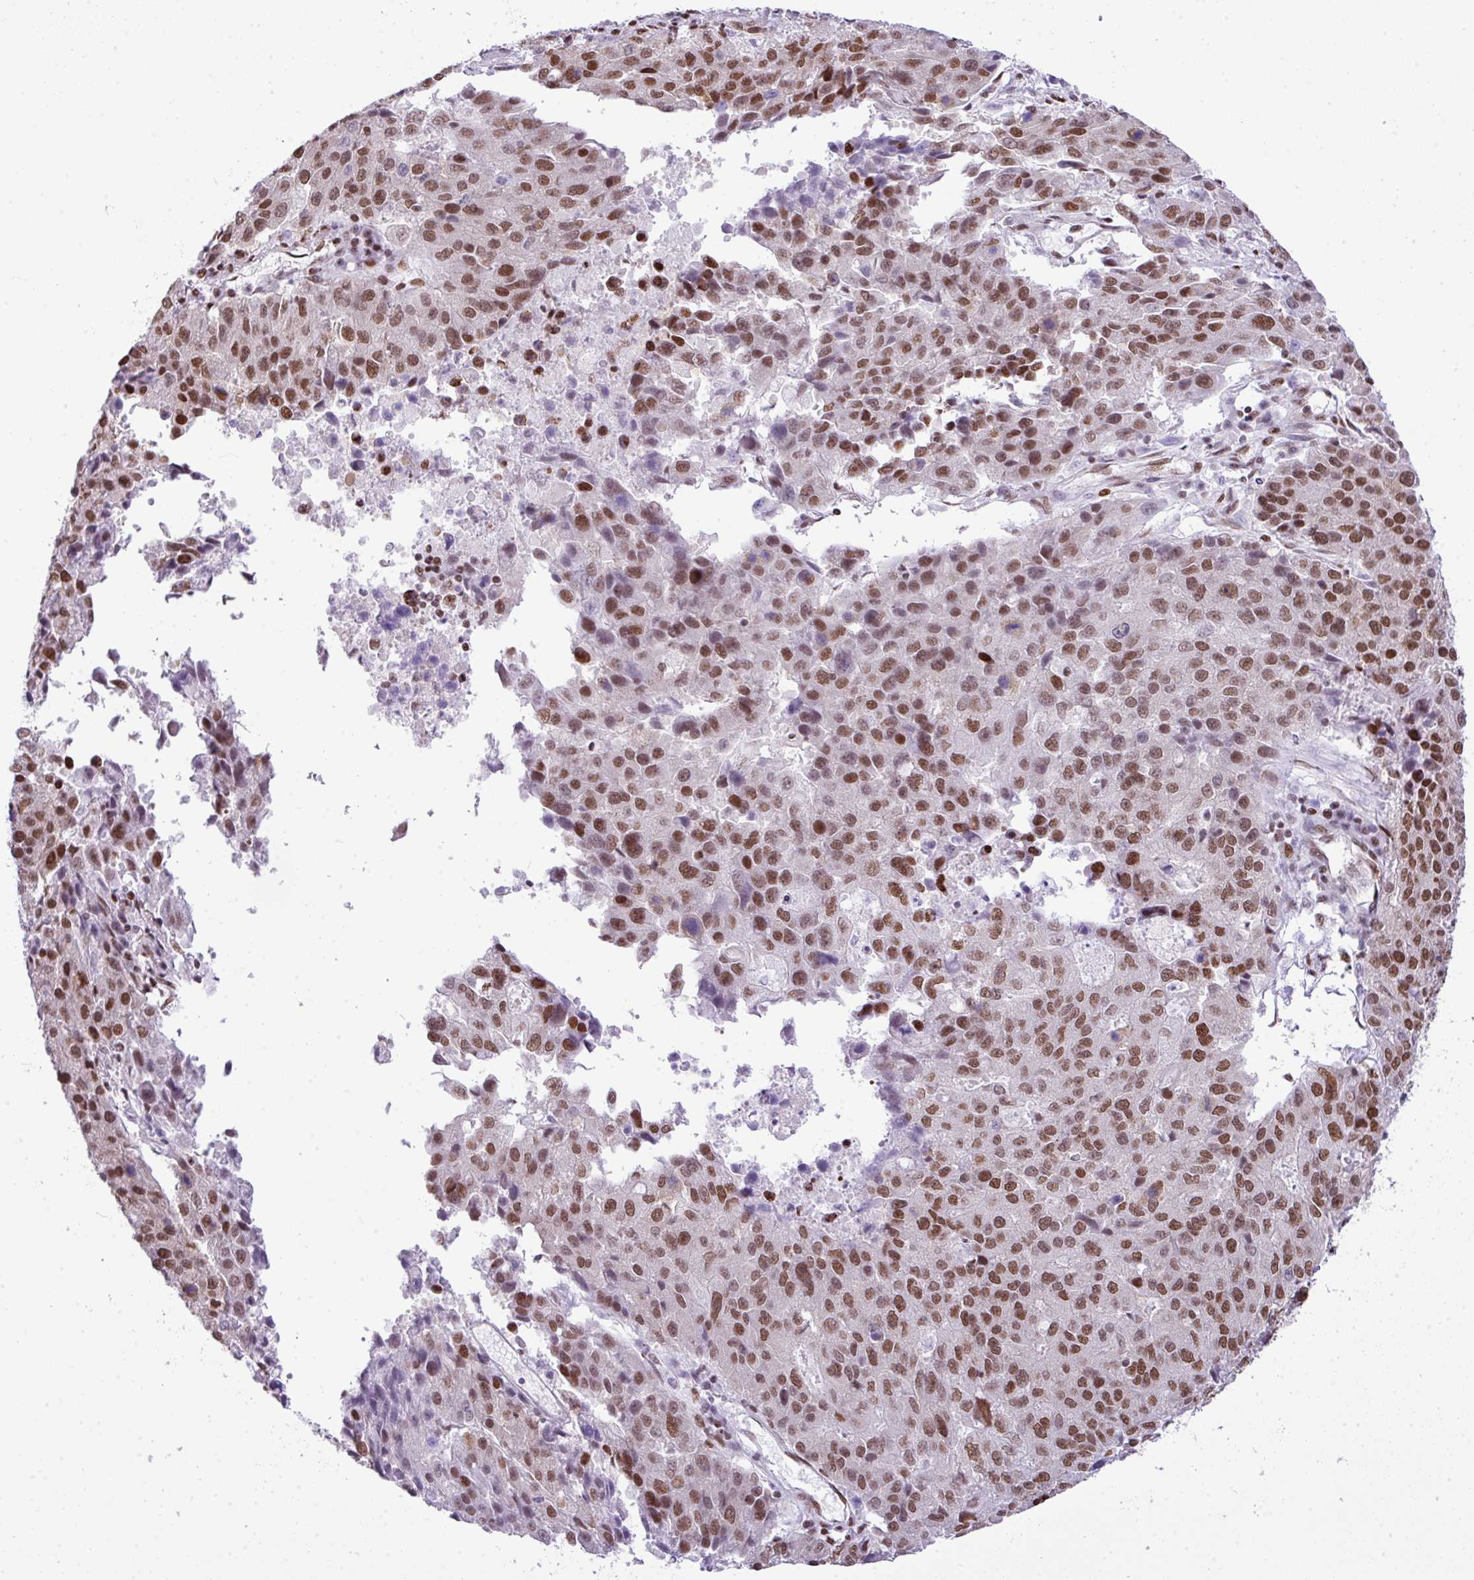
{"staining": {"intensity": "moderate", "quantity": ">75%", "location": "nuclear"}, "tissue": "stomach cancer", "cell_type": "Tumor cells", "image_type": "cancer", "snomed": [{"axis": "morphology", "description": "Adenocarcinoma, NOS"}, {"axis": "topography", "description": "Stomach"}], "caption": "Moderate nuclear expression for a protein is seen in approximately >75% of tumor cells of stomach adenocarcinoma using IHC.", "gene": "RARG", "patient": {"sex": "male", "age": 71}}